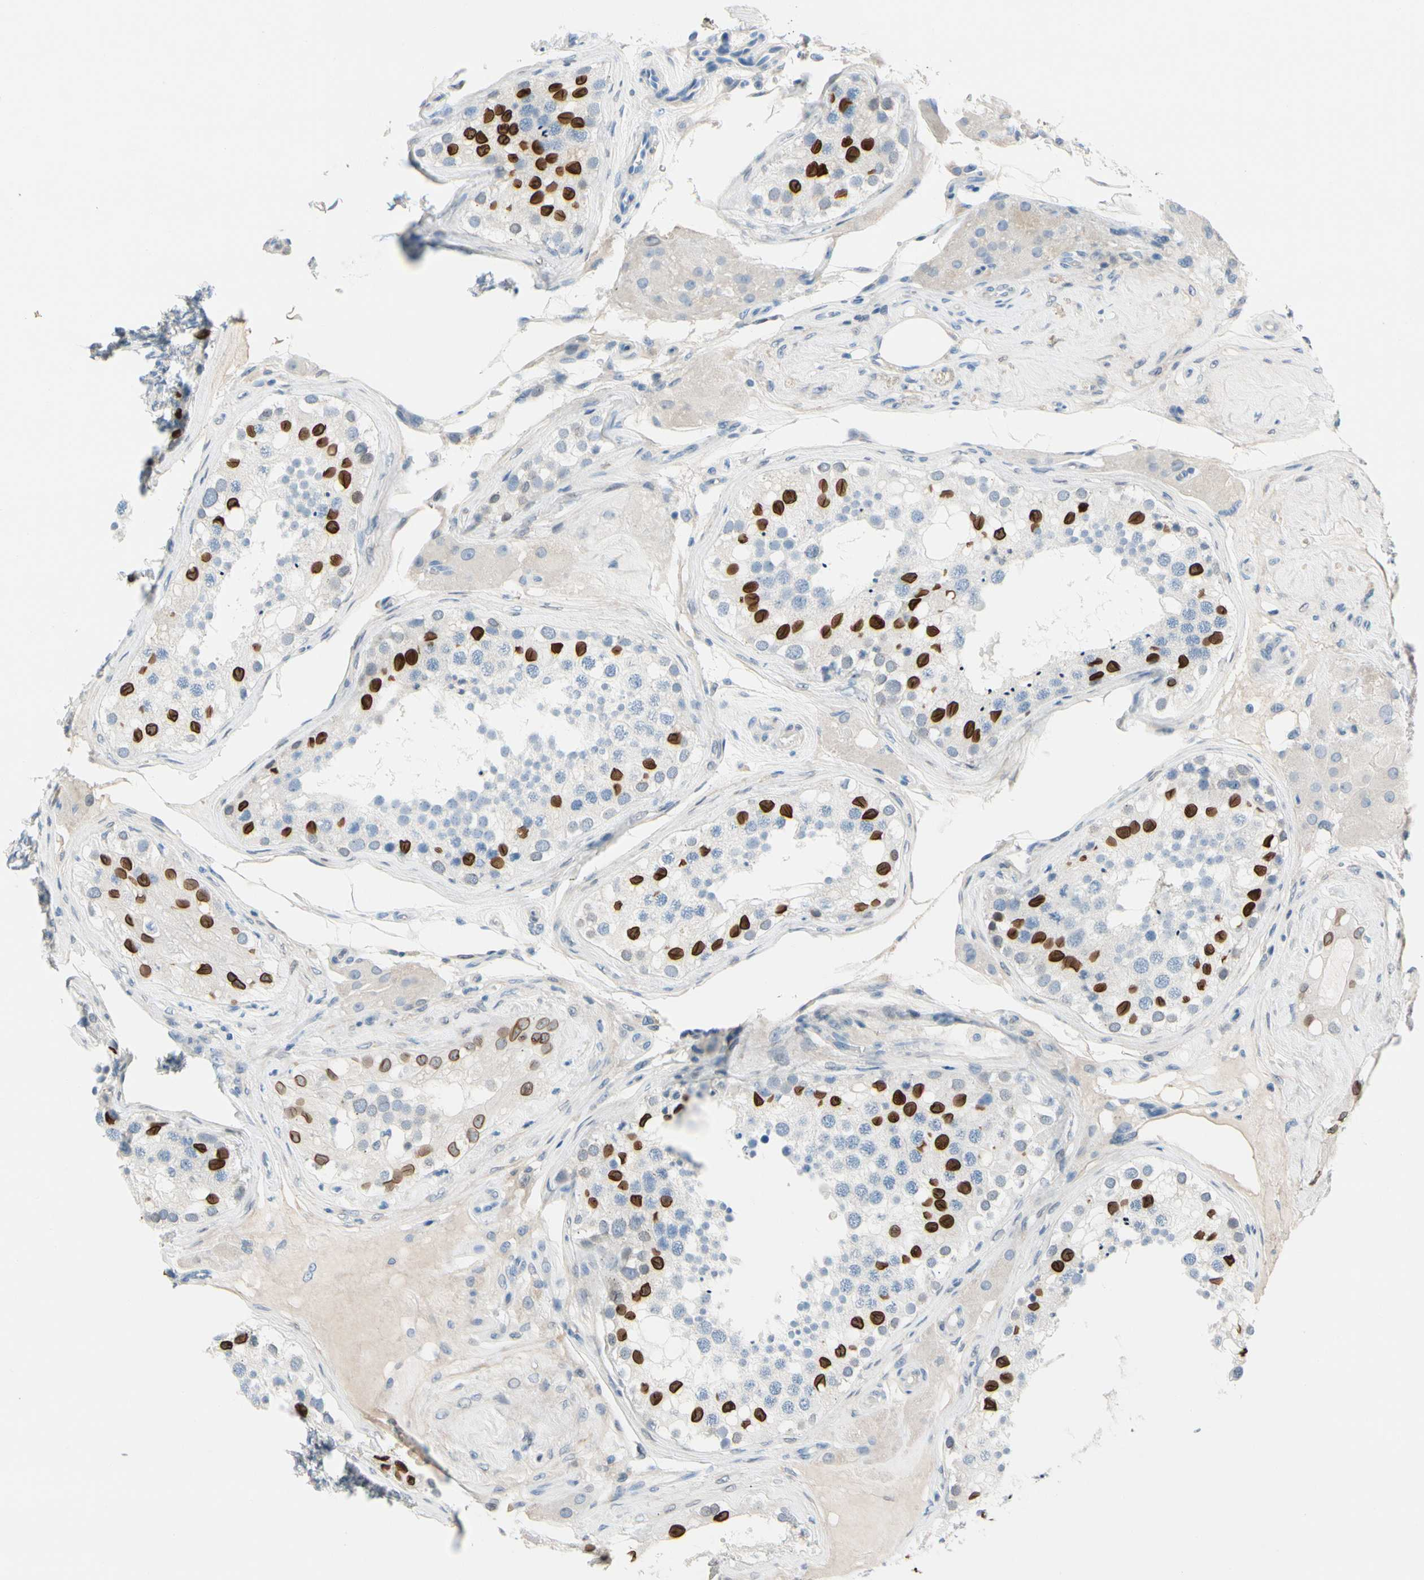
{"staining": {"intensity": "strong", "quantity": "<25%", "location": "nuclear"}, "tissue": "testis", "cell_type": "Cells in seminiferous ducts", "image_type": "normal", "snomed": [{"axis": "morphology", "description": "Normal tissue, NOS"}, {"axis": "topography", "description": "Testis"}], "caption": "This image displays unremarkable testis stained with immunohistochemistry to label a protein in brown. The nuclear of cells in seminiferous ducts show strong positivity for the protein. Nuclei are counter-stained blue.", "gene": "ZNF132", "patient": {"sex": "male", "age": 68}}